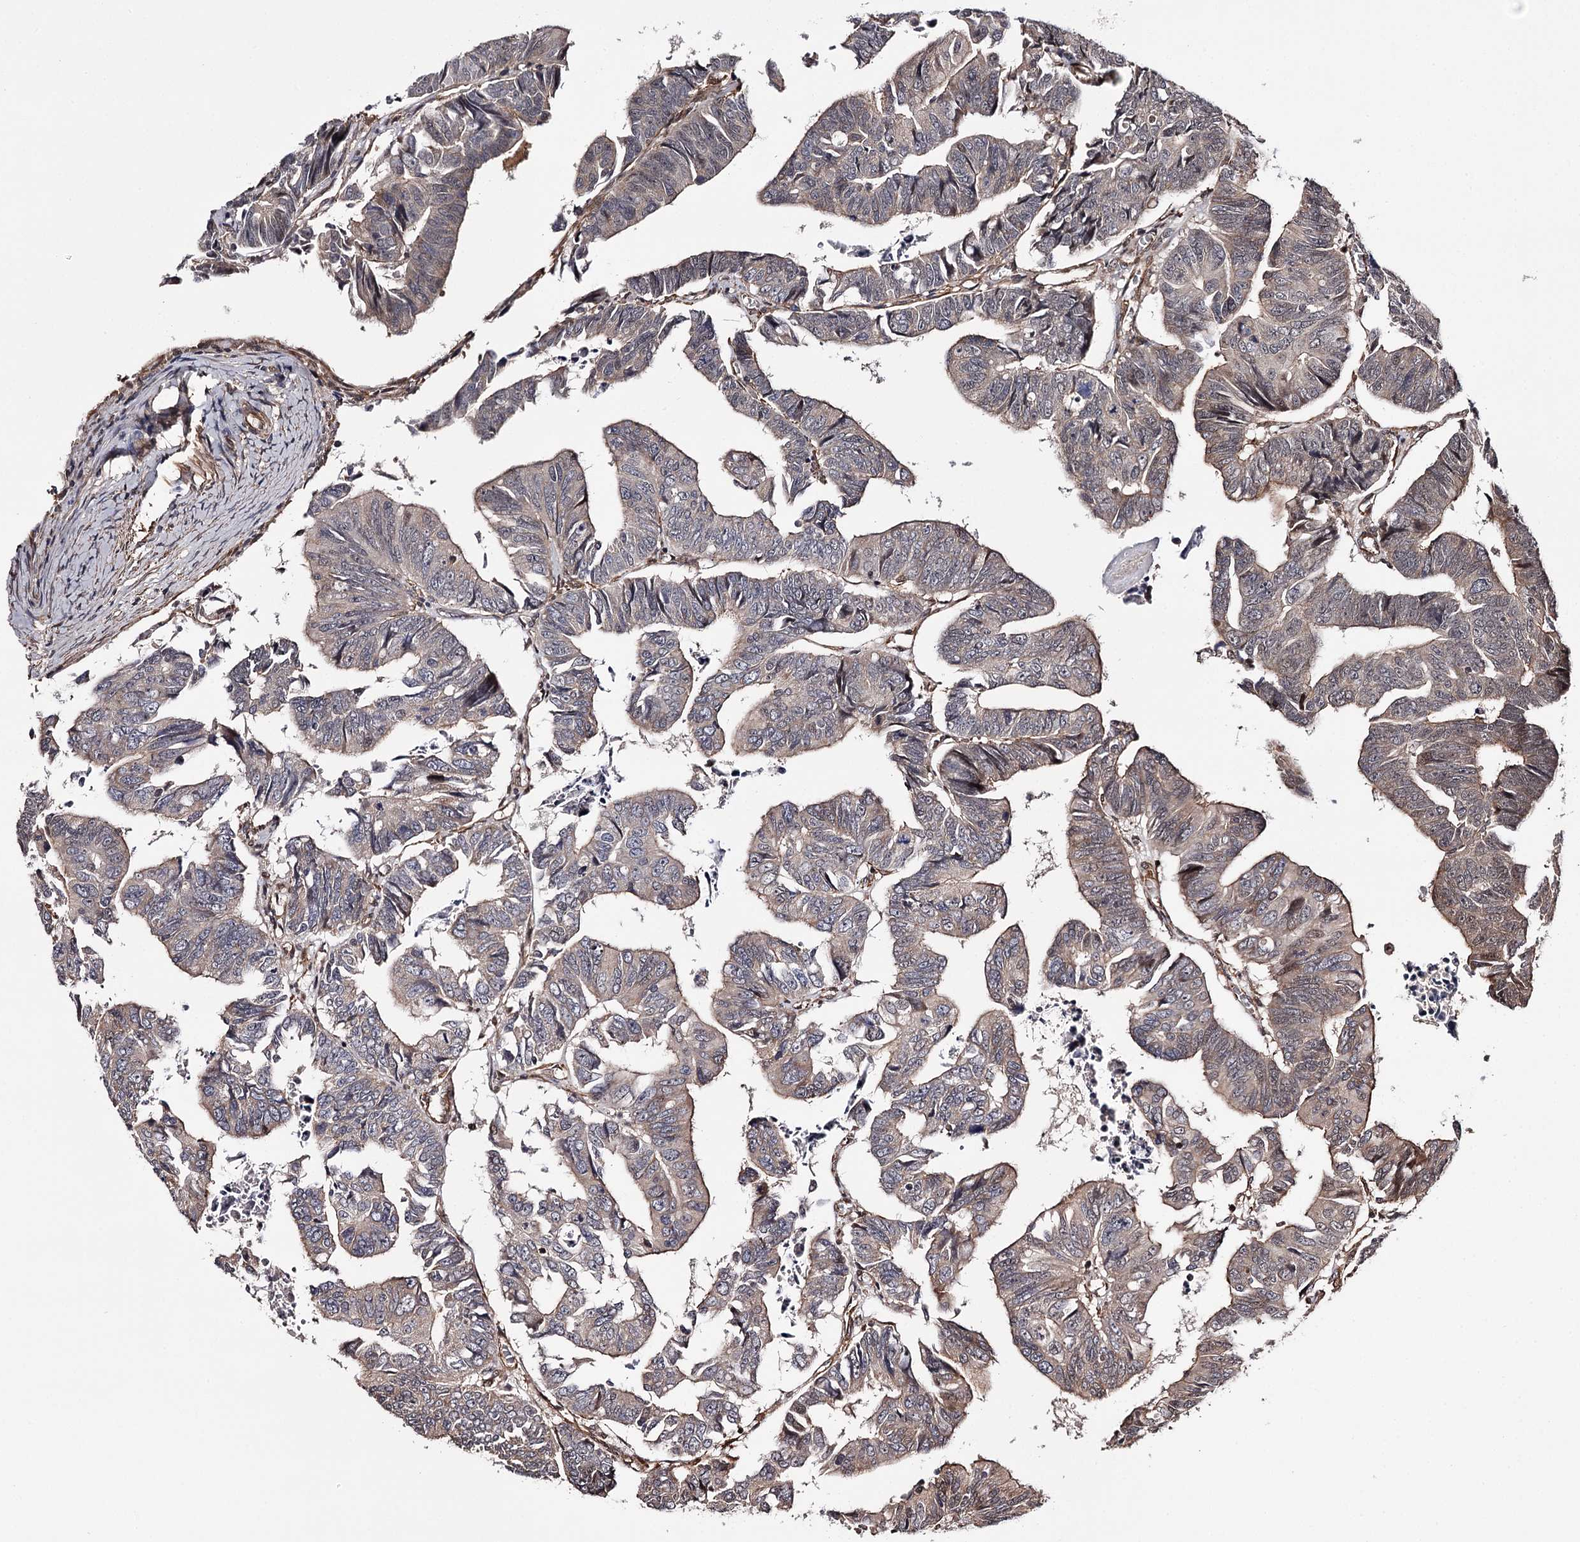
{"staining": {"intensity": "moderate", "quantity": "<25%", "location": "cytoplasmic/membranous"}, "tissue": "colorectal cancer", "cell_type": "Tumor cells", "image_type": "cancer", "snomed": [{"axis": "morphology", "description": "Adenocarcinoma, NOS"}, {"axis": "topography", "description": "Rectum"}], "caption": "The photomicrograph shows staining of colorectal cancer (adenocarcinoma), revealing moderate cytoplasmic/membranous protein staining (brown color) within tumor cells. (IHC, brightfield microscopy, high magnification).", "gene": "TTC33", "patient": {"sex": "female", "age": 65}}